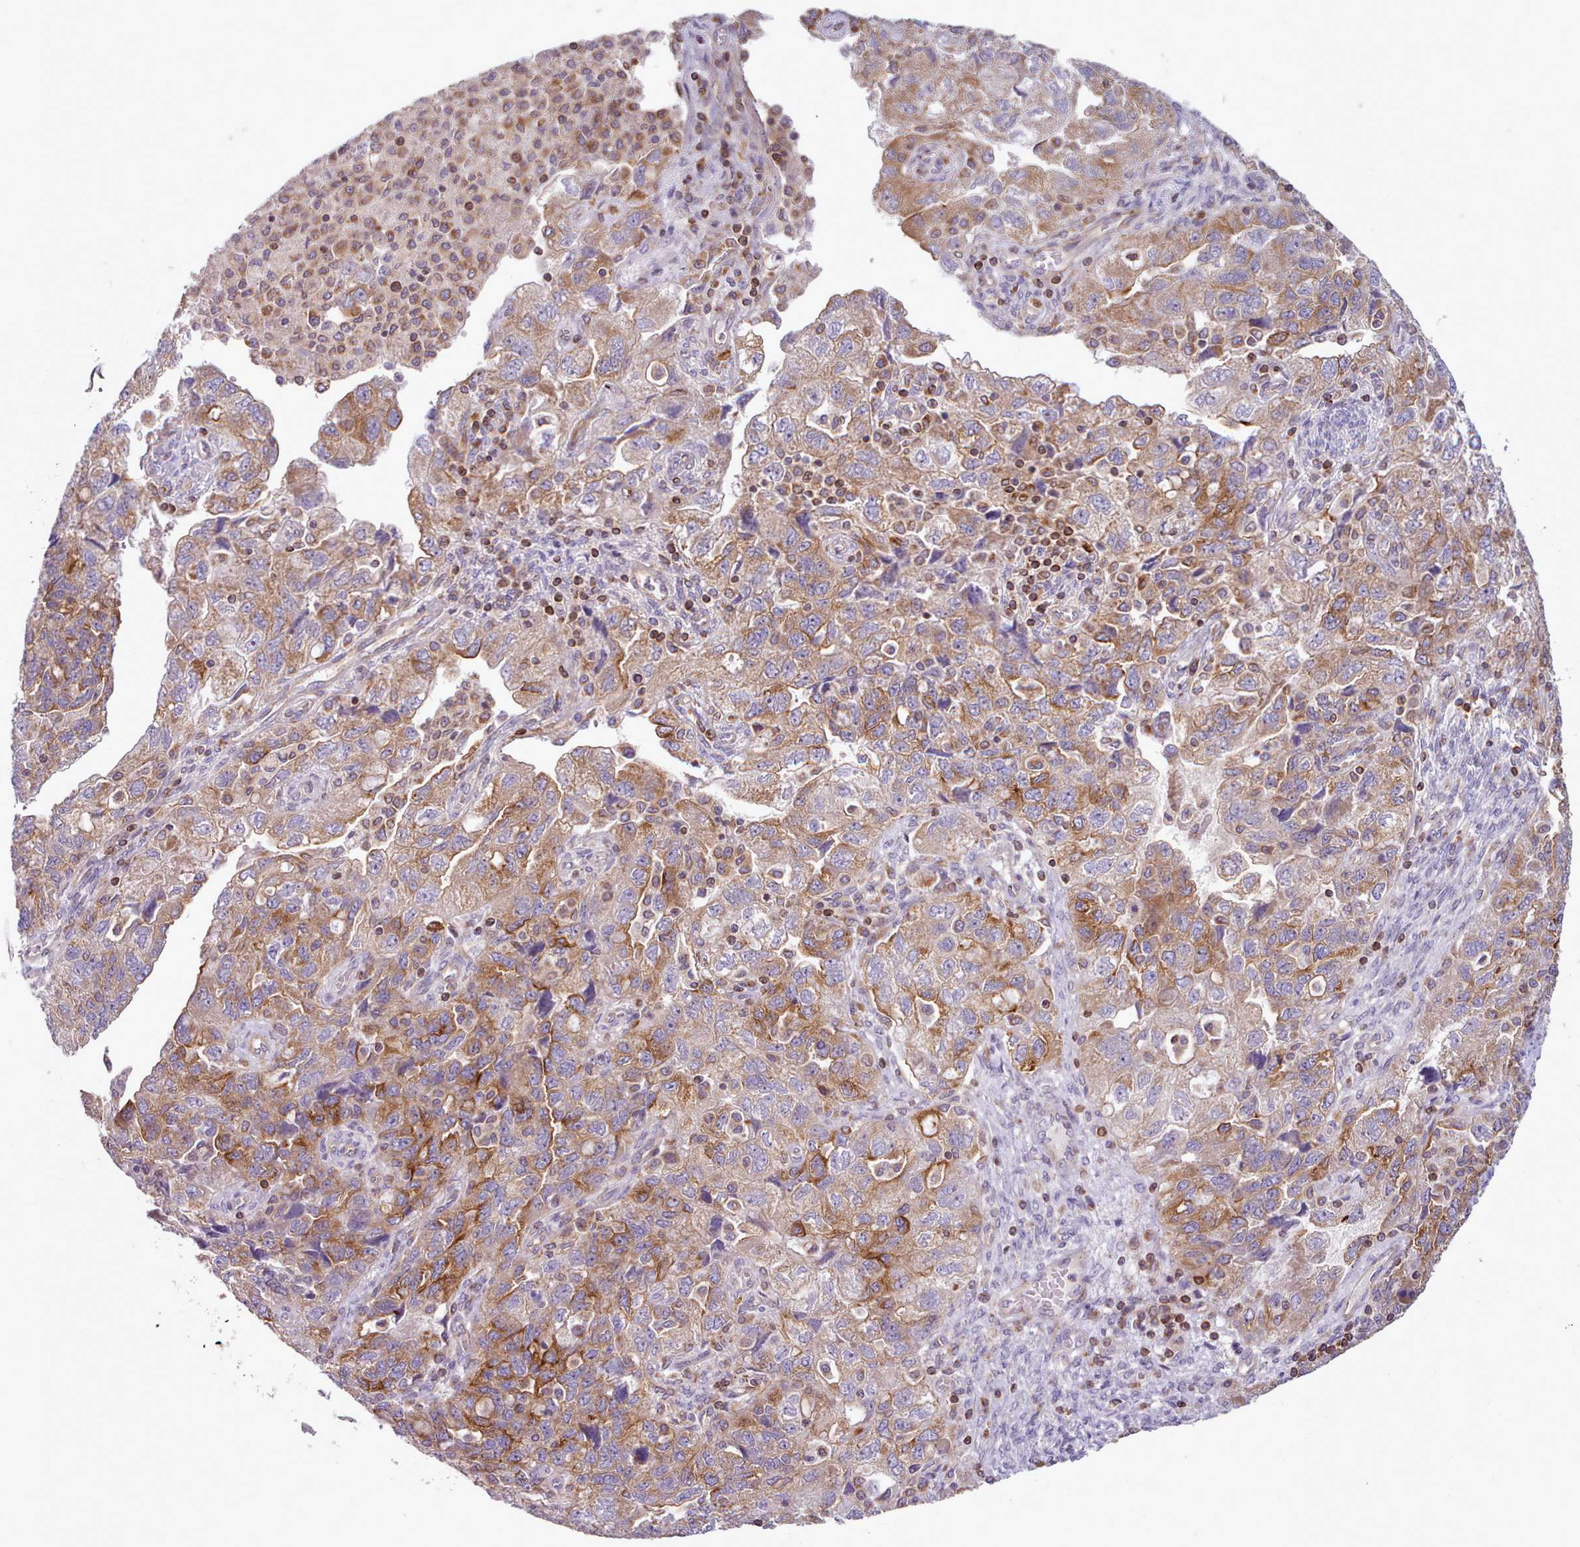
{"staining": {"intensity": "moderate", "quantity": ">75%", "location": "cytoplasmic/membranous"}, "tissue": "ovarian cancer", "cell_type": "Tumor cells", "image_type": "cancer", "snomed": [{"axis": "morphology", "description": "Carcinoma, endometroid"}, {"axis": "topography", "description": "Ovary"}], "caption": "Approximately >75% of tumor cells in human ovarian cancer (endometroid carcinoma) show moderate cytoplasmic/membranous protein expression as visualized by brown immunohistochemical staining.", "gene": "CRYBG1", "patient": {"sex": "female", "age": 51}}